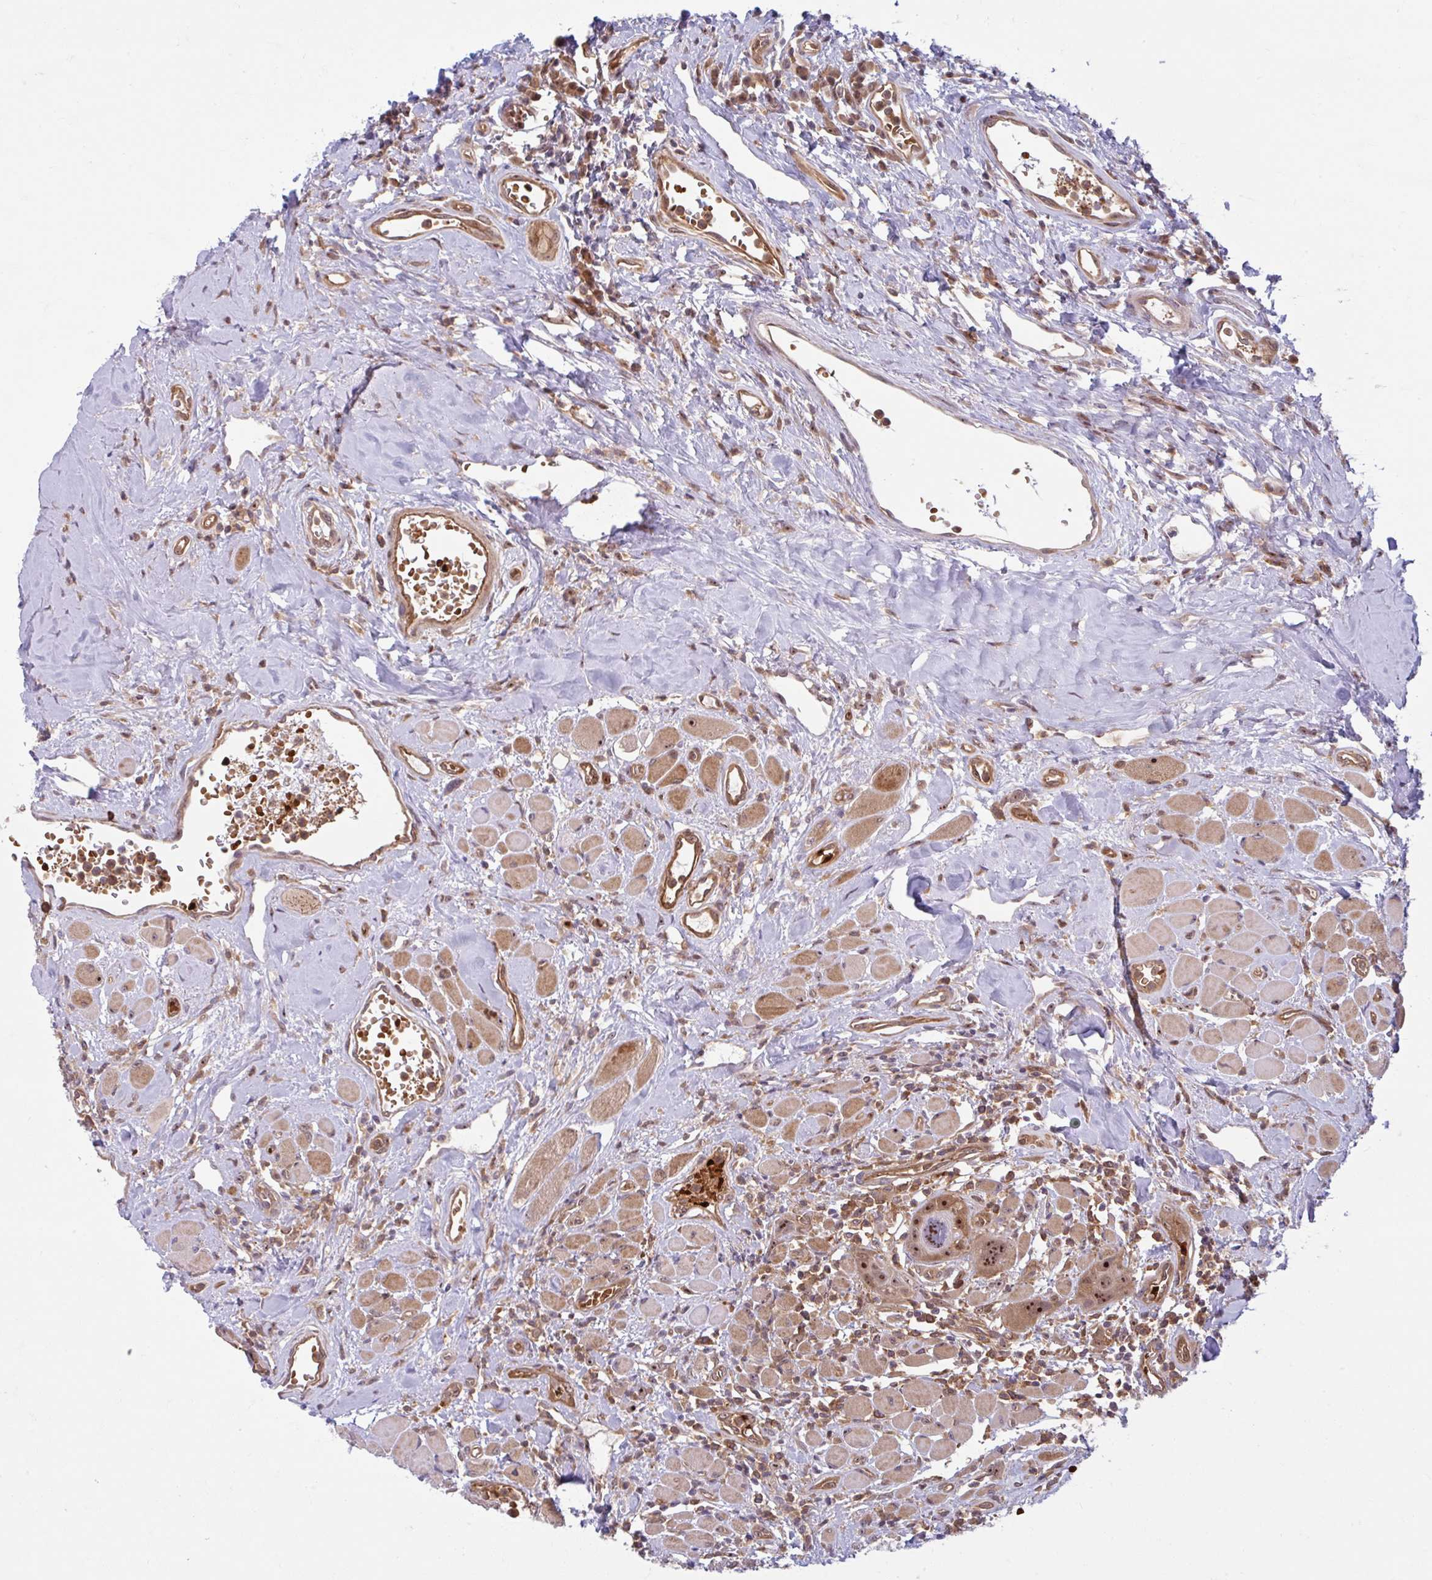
{"staining": {"intensity": "strong", "quantity": ">75%", "location": "nuclear"}, "tissue": "head and neck cancer", "cell_type": "Tumor cells", "image_type": "cancer", "snomed": [{"axis": "morphology", "description": "Squamous cell carcinoma, NOS"}, {"axis": "topography", "description": "Head-Neck"}], "caption": "Strong nuclear expression for a protein is seen in about >75% of tumor cells of squamous cell carcinoma (head and neck) using immunohistochemistry.", "gene": "HMBS", "patient": {"sex": "female", "age": 59}}